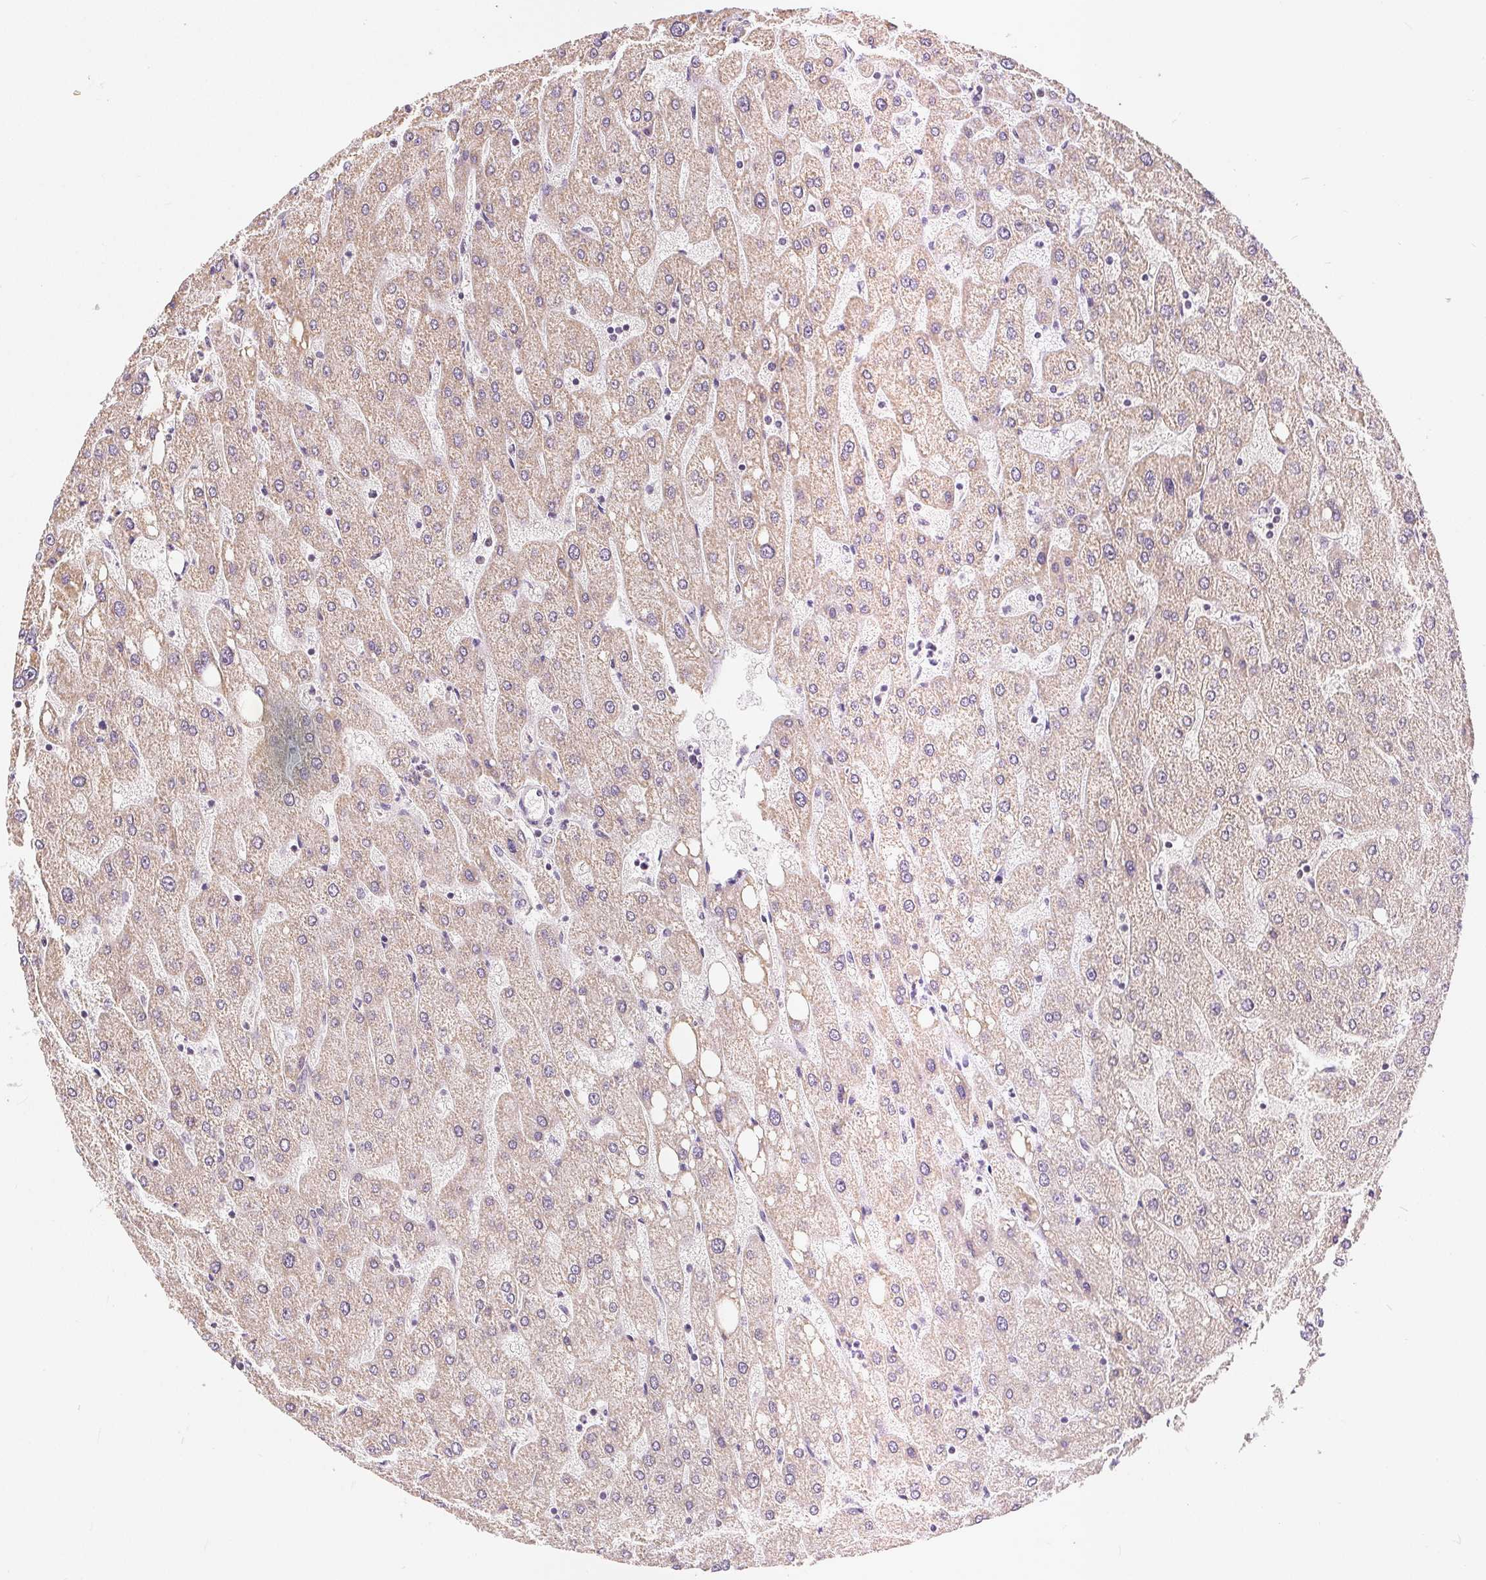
{"staining": {"intensity": "negative", "quantity": "none", "location": "none"}, "tissue": "liver", "cell_type": "Cholangiocytes", "image_type": "normal", "snomed": [{"axis": "morphology", "description": "Normal tissue, NOS"}, {"axis": "topography", "description": "Liver"}], "caption": "Protein analysis of unremarkable liver displays no significant expression in cholangiocytes. (Brightfield microscopy of DAB (3,3'-diaminobenzidine) IHC at high magnification).", "gene": "POU2F2", "patient": {"sex": "male", "age": 67}}